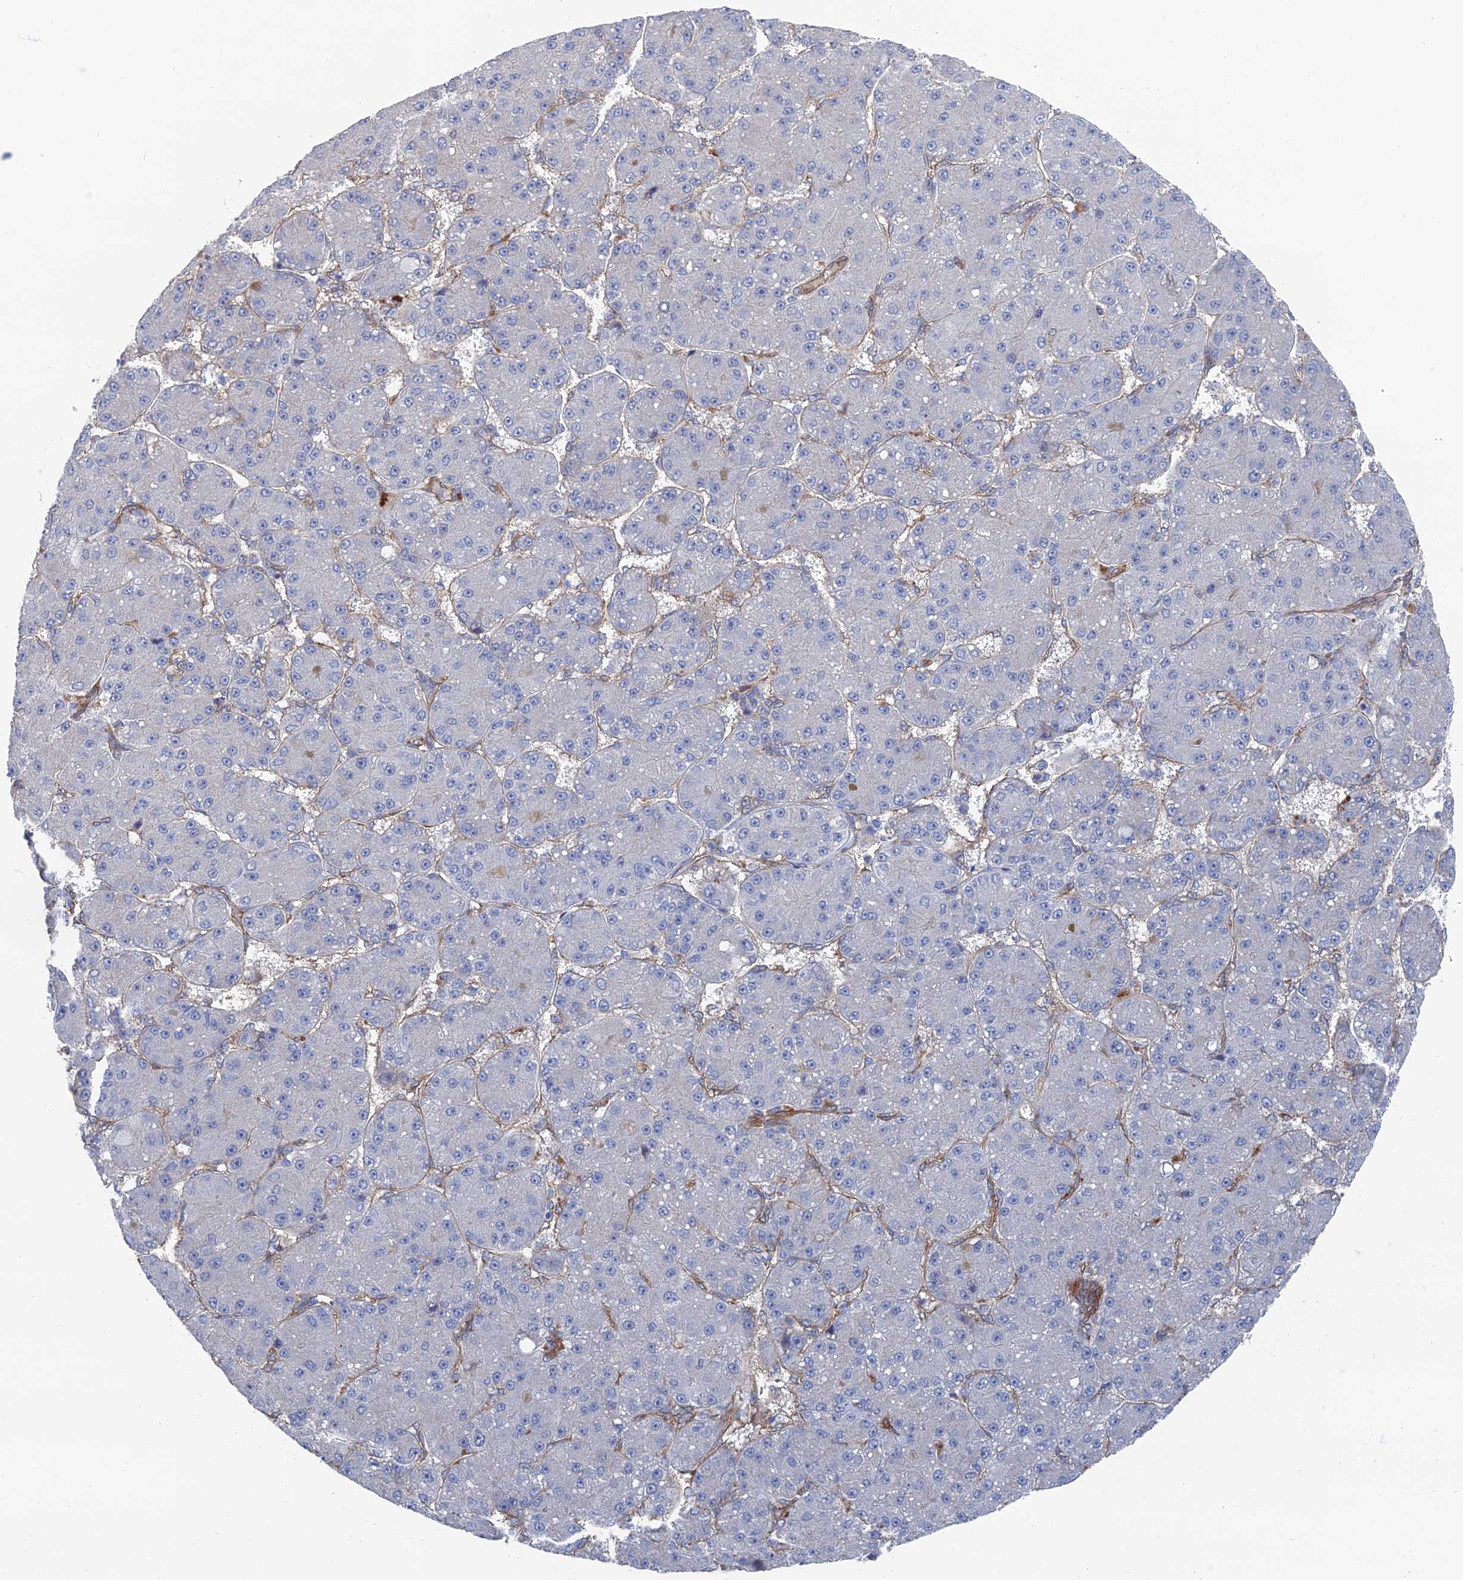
{"staining": {"intensity": "negative", "quantity": "none", "location": "none"}, "tissue": "liver cancer", "cell_type": "Tumor cells", "image_type": "cancer", "snomed": [{"axis": "morphology", "description": "Carcinoma, Hepatocellular, NOS"}, {"axis": "topography", "description": "Liver"}], "caption": "Tumor cells are negative for brown protein staining in liver cancer (hepatocellular carcinoma). (DAB (3,3'-diaminobenzidine) immunohistochemistry with hematoxylin counter stain).", "gene": "ARAP3", "patient": {"sex": "male", "age": 67}}